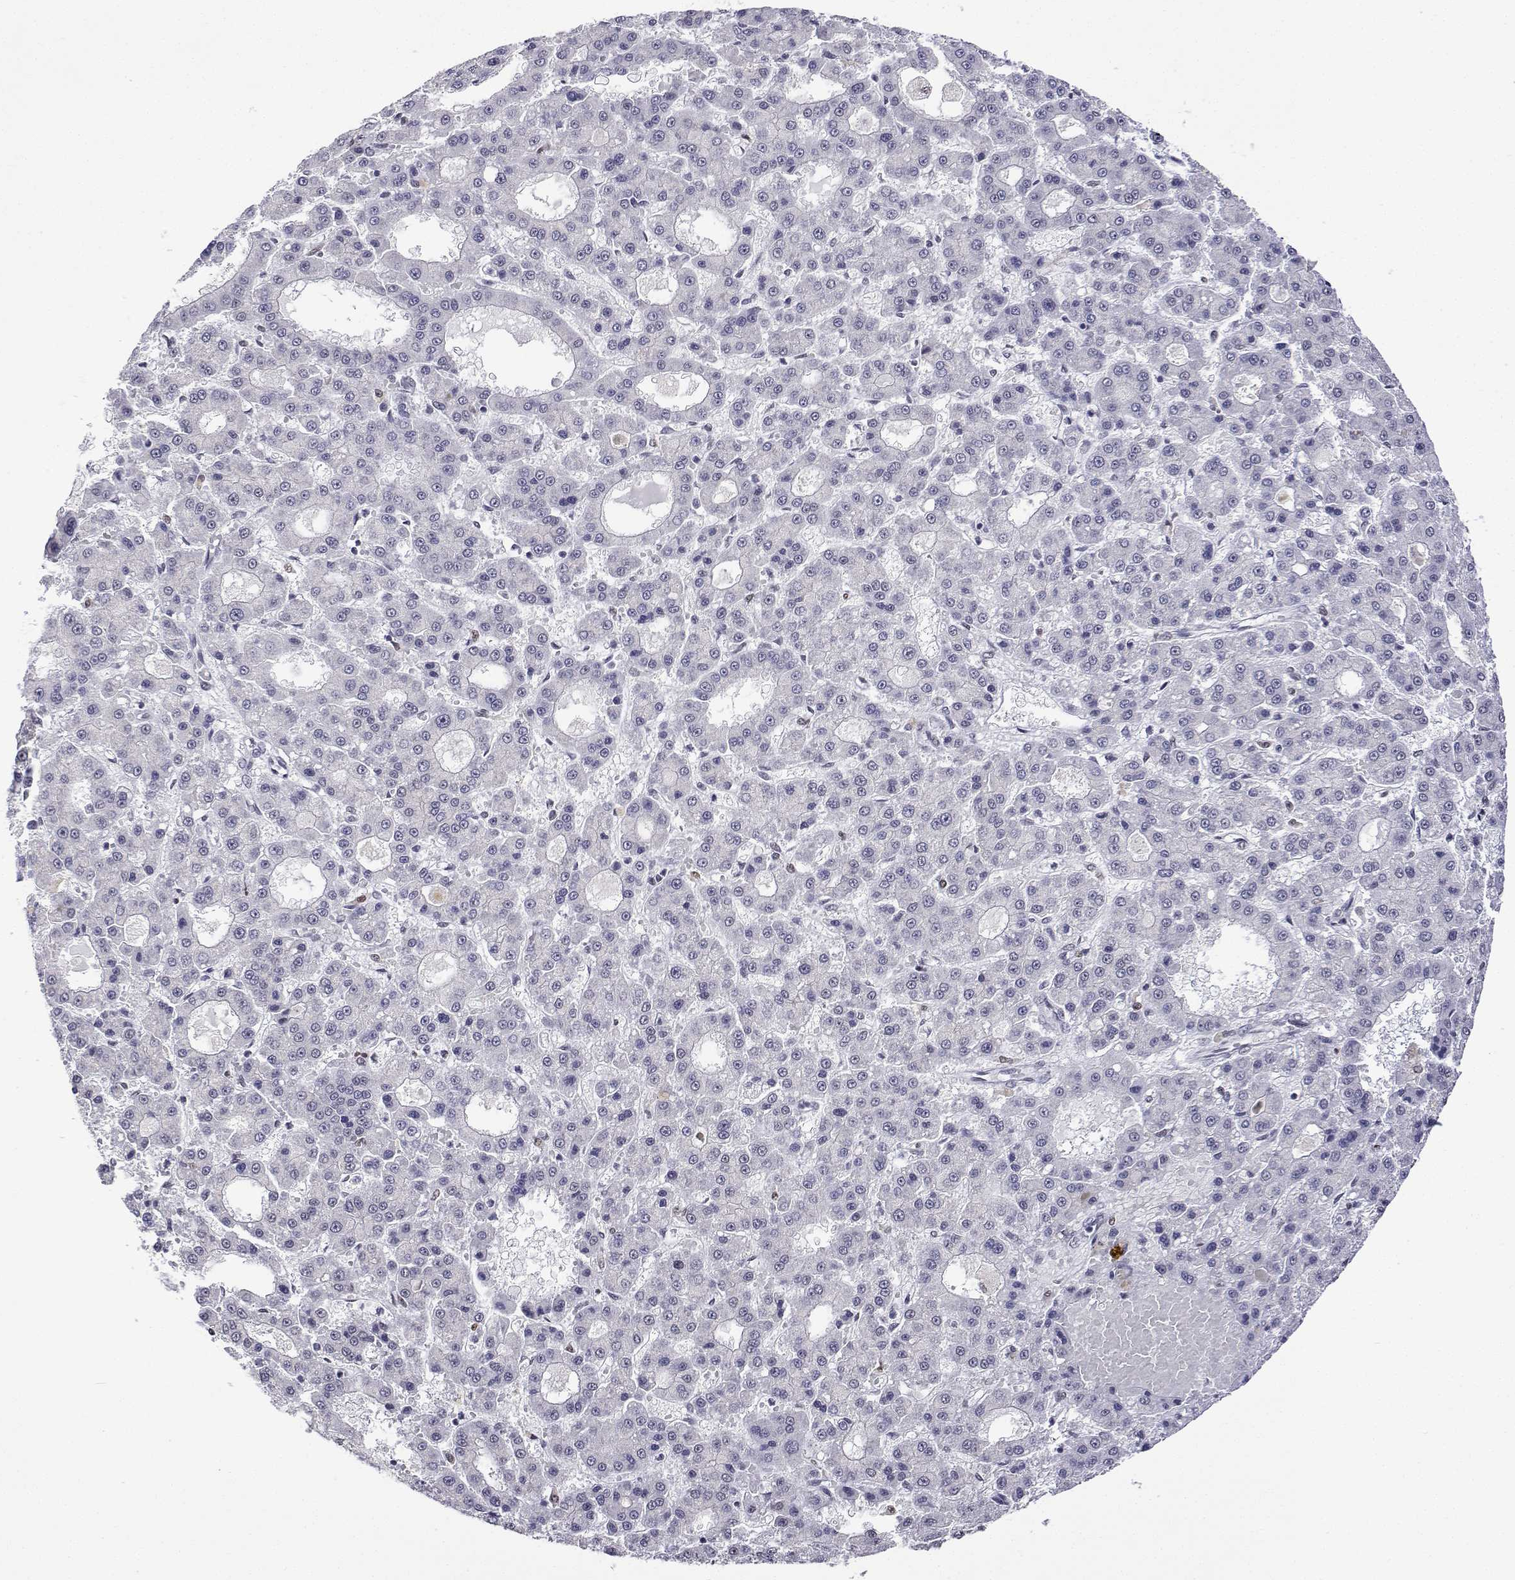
{"staining": {"intensity": "negative", "quantity": "none", "location": "none"}, "tissue": "liver cancer", "cell_type": "Tumor cells", "image_type": "cancer", "snomed": [{"axis": "morphology", "description": "Carcinoma, Hepatocellular, NOS"}, {"axis": "topography", "description": "Liver"}], "caption": "Tumor cells show no significant protein expression in liver cancer. Brightfield microscopy of immunohistochemistry stained with DAB (brown) and hematoxylin (blue), captured at high magnification.", "gene": "ADAR", "patient": {"sex": "male", "age": 70}}